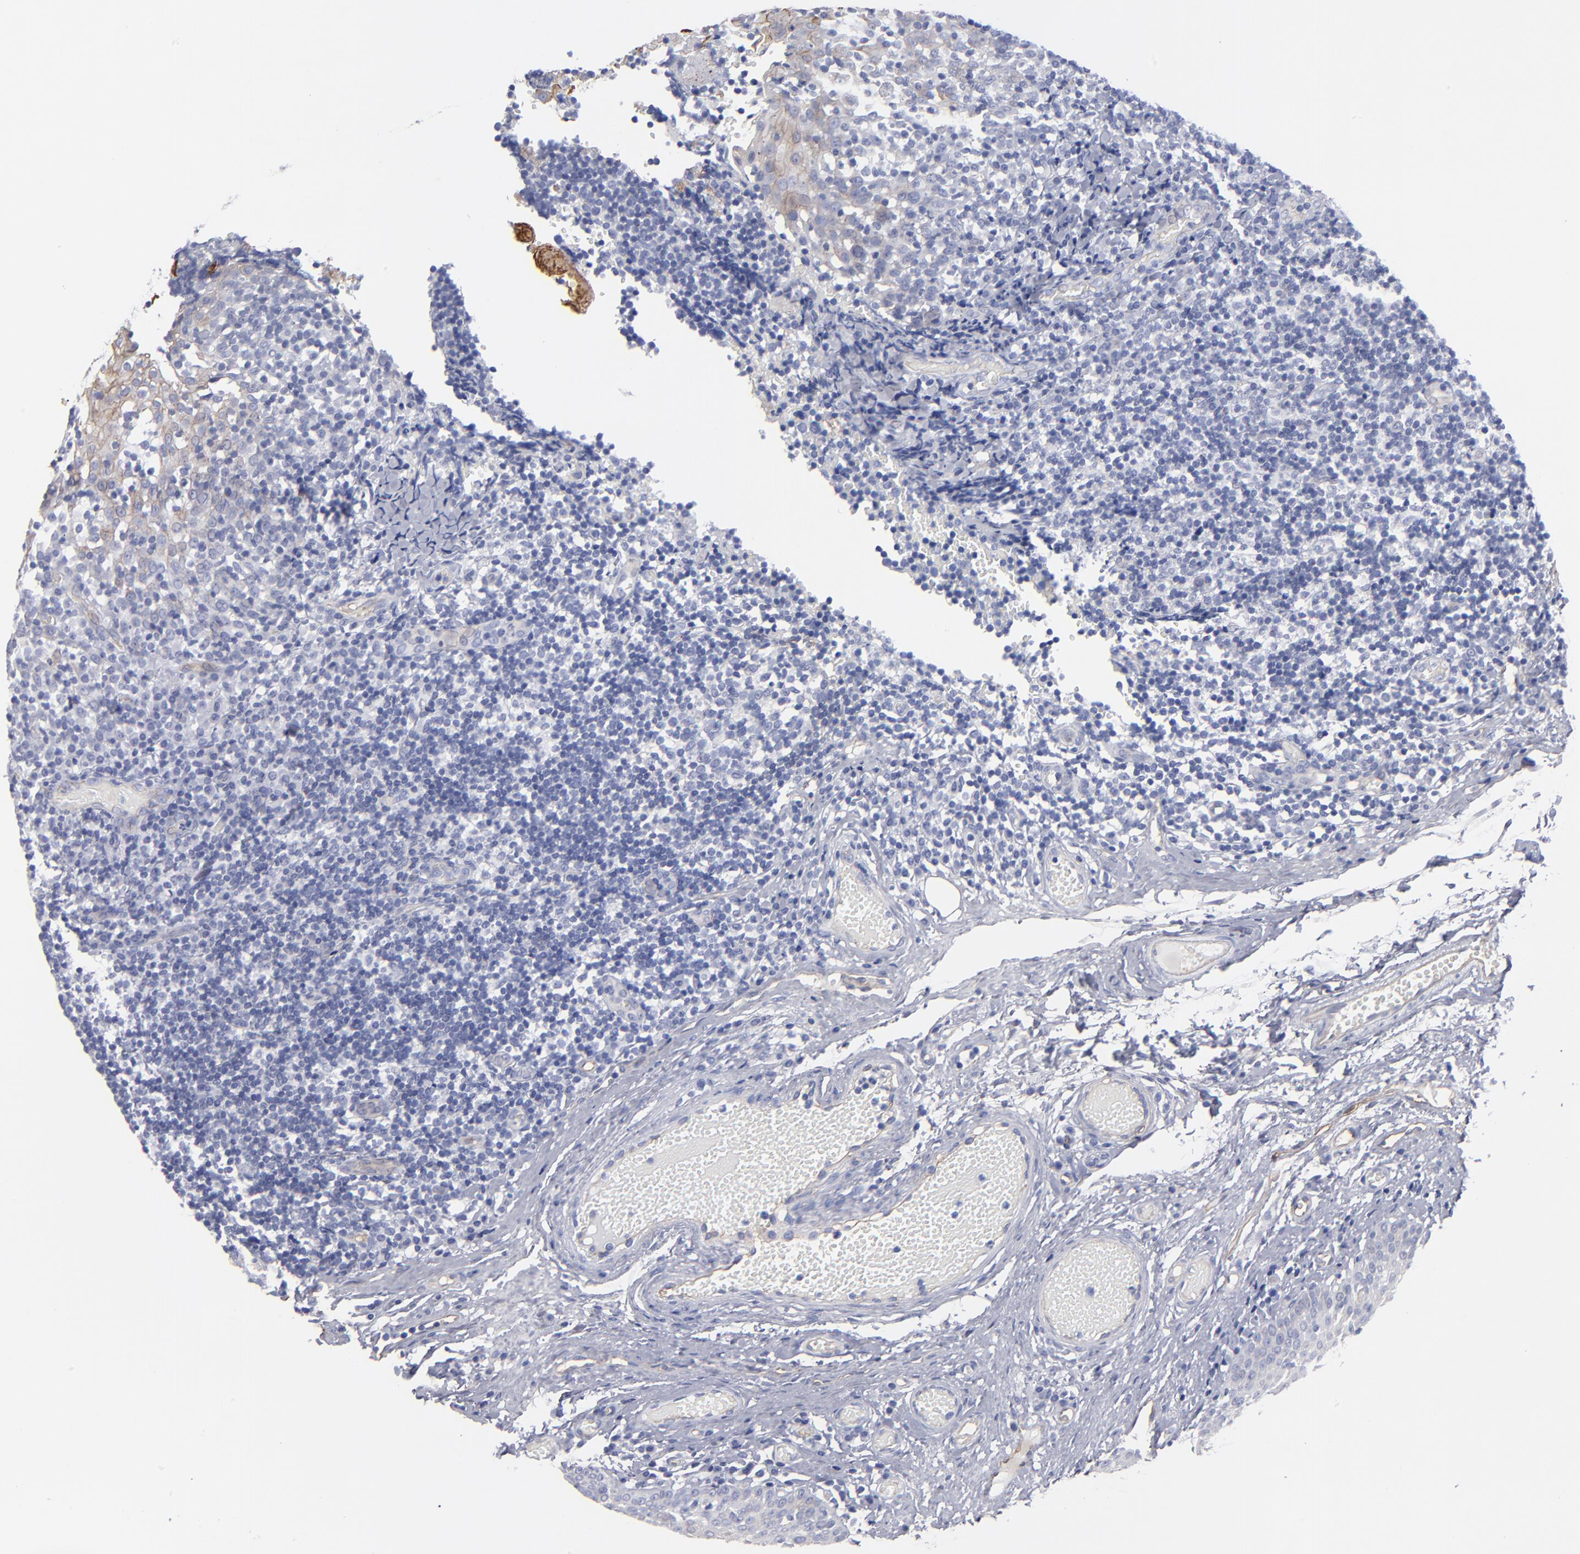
{"staining": {"intensity": "weak", "quantity": "<25%", "location": "cytoplasmic/membranous"}, "tissue": "tonsil", "cell_type": "Germinal center cells", "image_type": "normal", "snomed": [{"axis": "morphology", "description": "Normal tissue, NOS"}, {"axis": "topography", "description": "Tonsil"}], "caption": "High magnification brightfield microscopy of normal tonsil stained with DAB (brown) and counterstained with hematoxylin (blue): germinal center cells show no significant staining. (DAB immunohistochemistry (IHC) with hematoxylin counter stain).", "gene": "TM4SF1", "patient": {"sex": "female", "age": 34}}